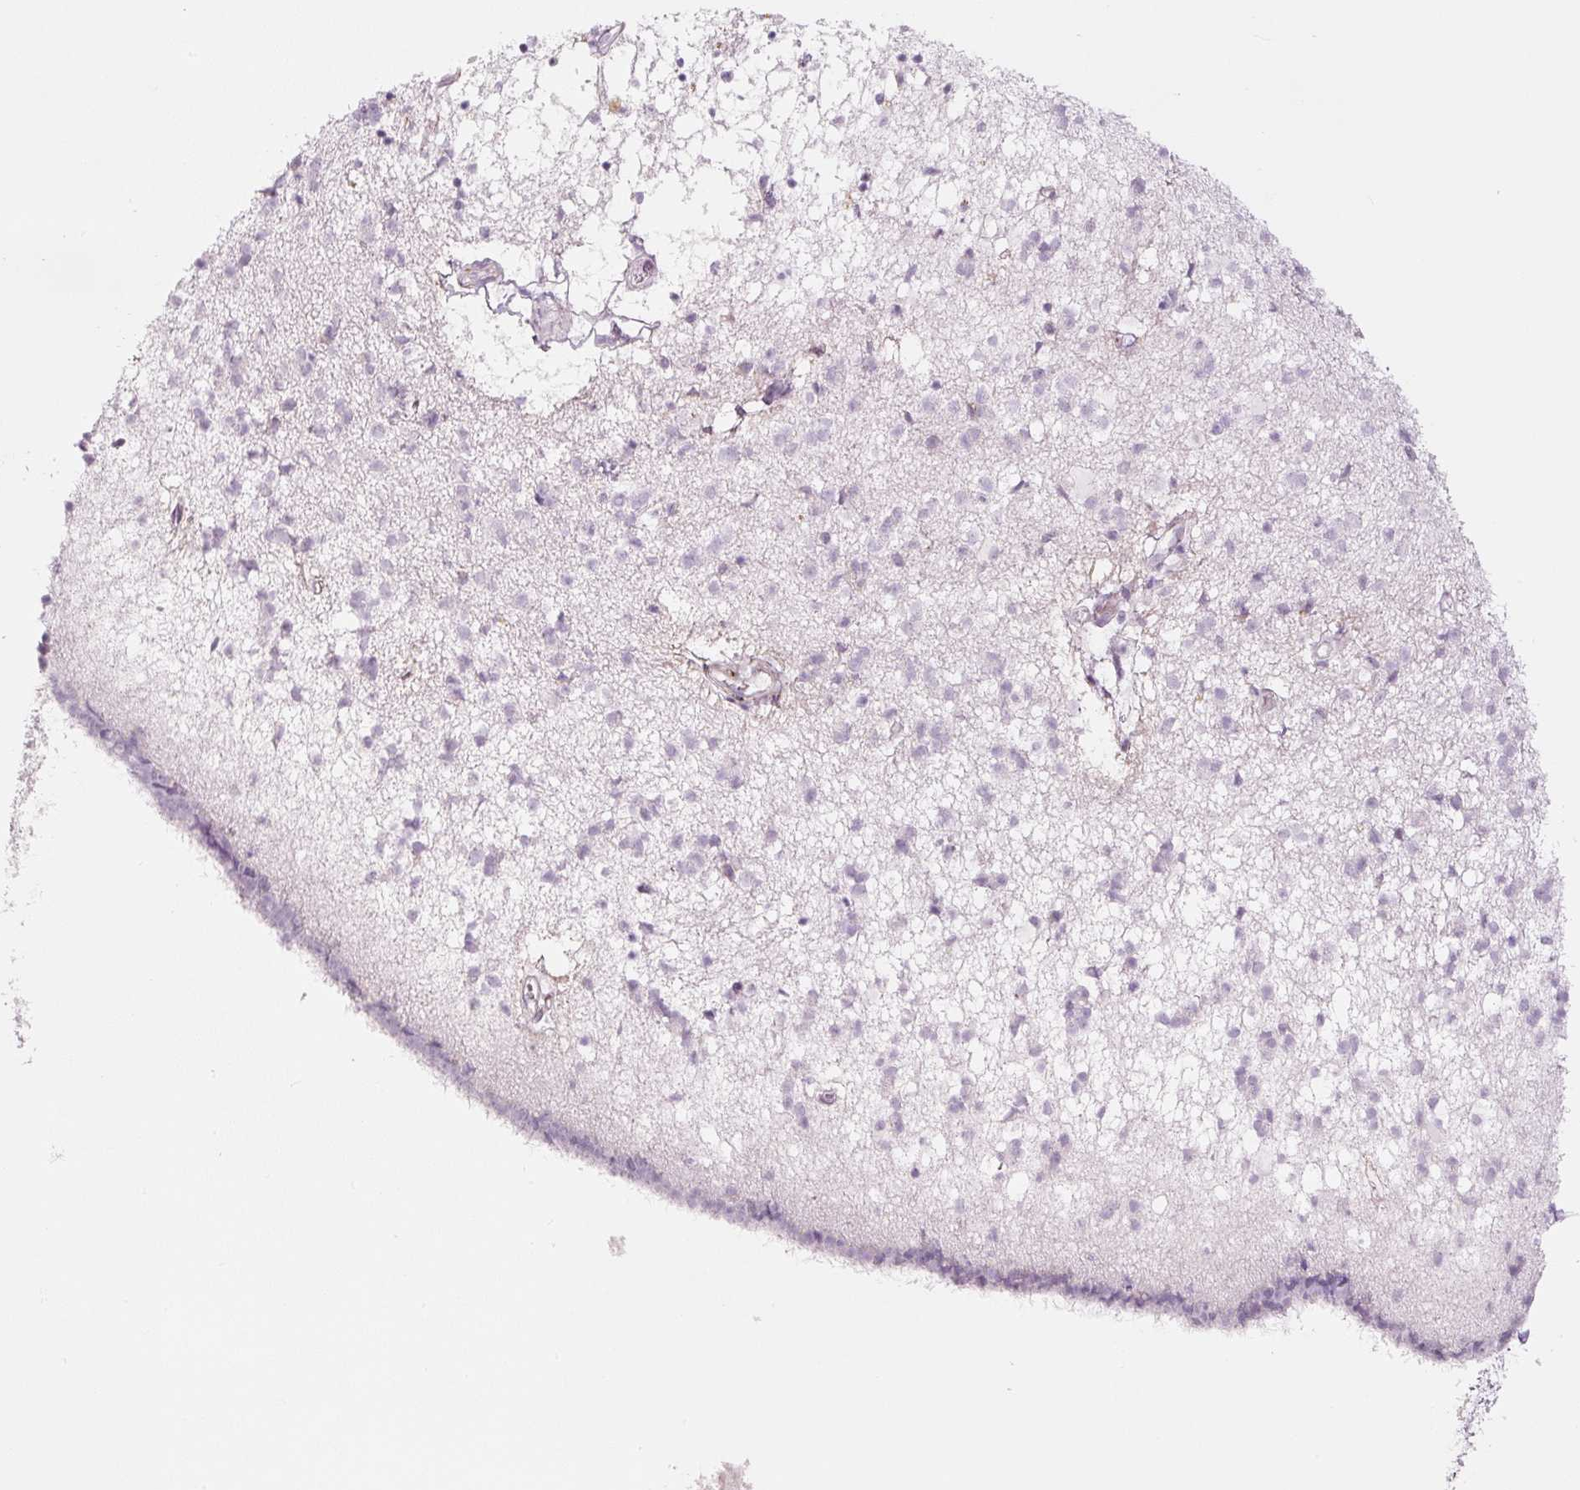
{"staining": {"intensity": "negative", "quantity": "none", "location": "none"}, "tissue": "caudate", "cell_type": "Glial cells", "image_type": "normal", "snomed": [{"axis": "morphology", "description": "Normal tissue, NOS"}, {"axis": "topography", "description": "Lateral ventricle wall"}], "caption": "Glial cells are negative for protein expression in unremarkable human caudate. (Stains: DAB (3,3'-diaminobenzidine) IHC with hematoxylin counter stain, Microscopy: brightfield microscopy at high magnification).", "gene": "LECT2", "patient": {"sex": "male", "age": 58}}